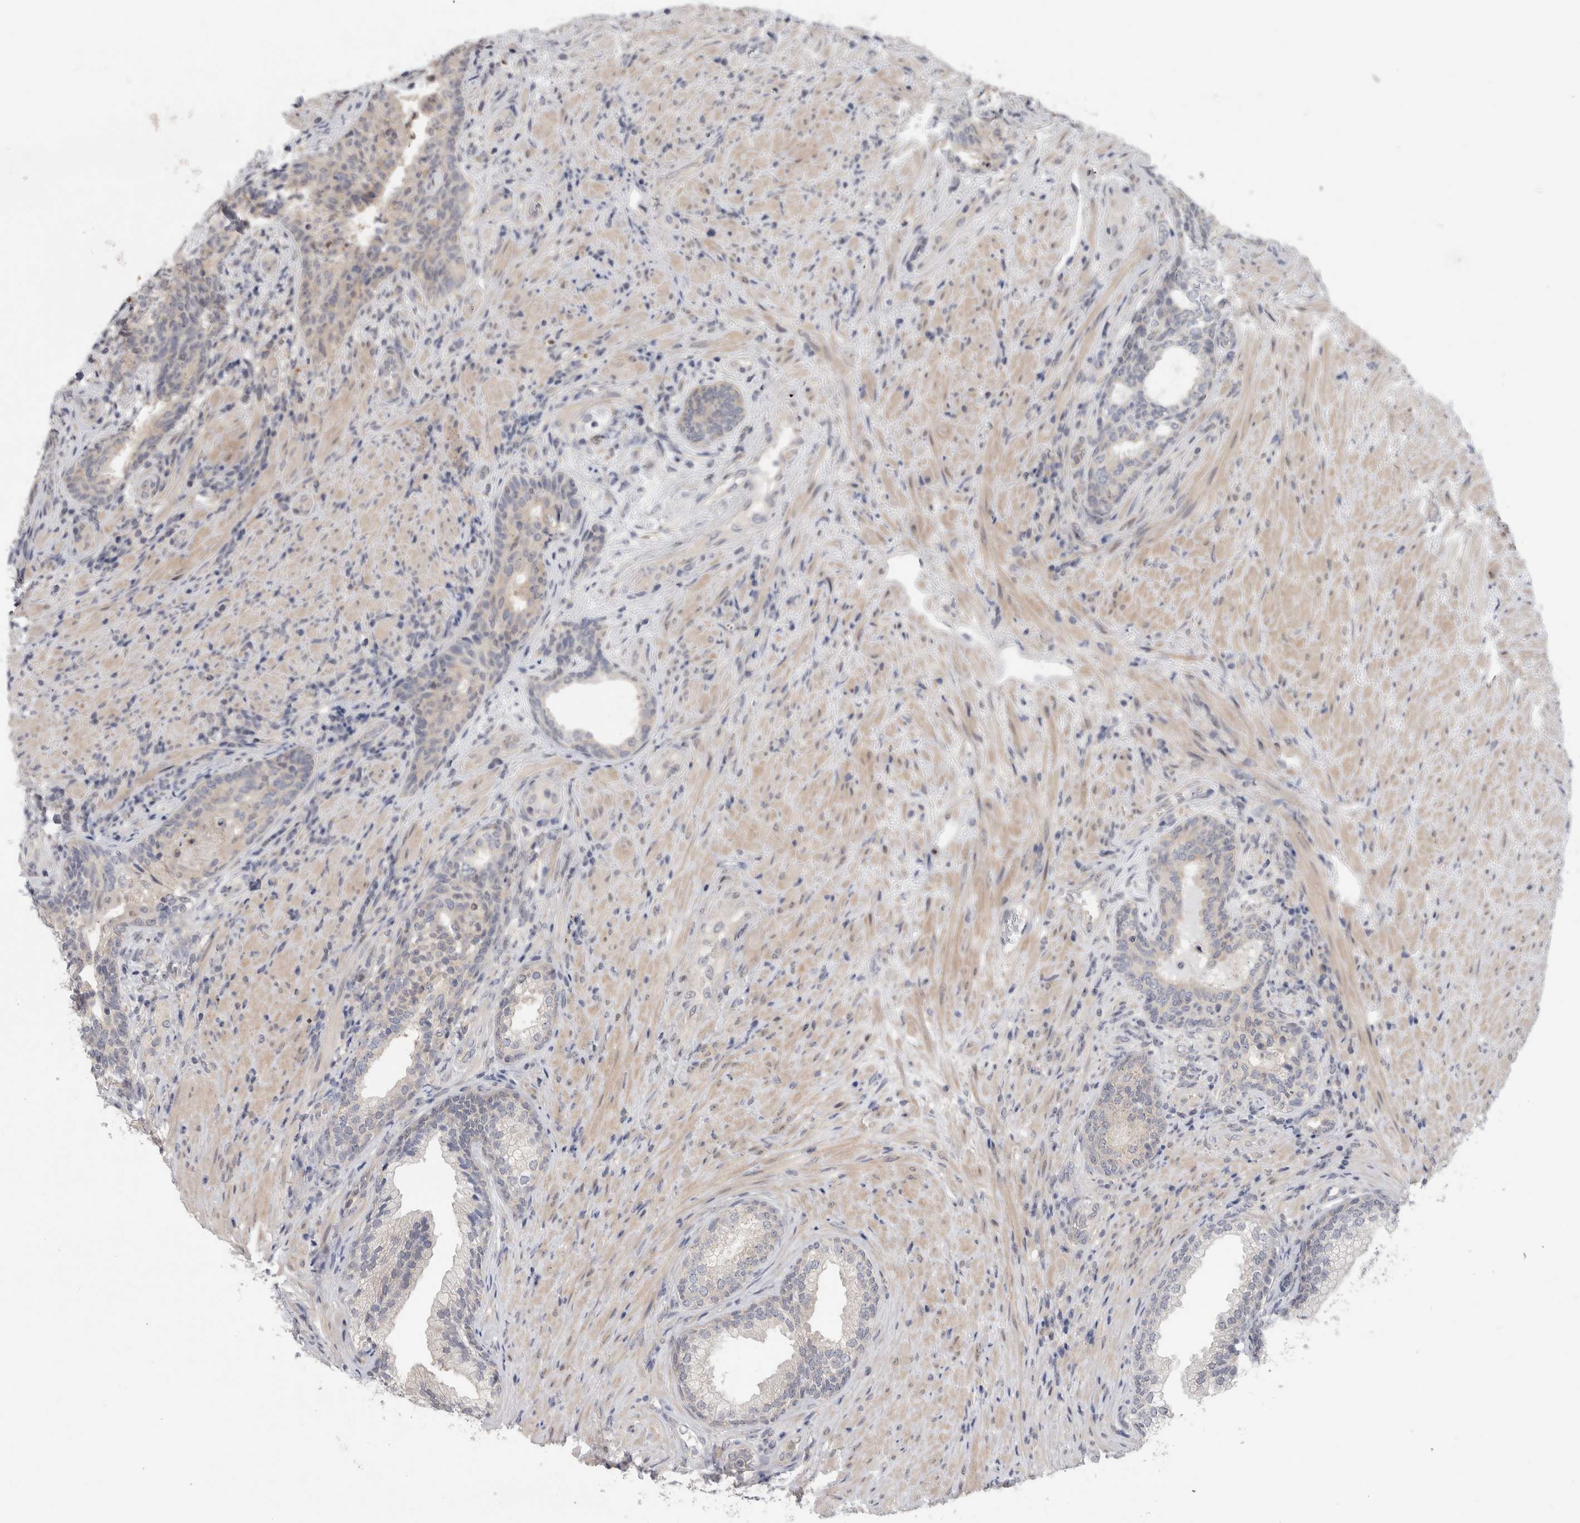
{"staining": {"intensity": "negative", "quantity": "none", "location": "none"}, "tissue": "prostate", "cell_type": "Glandular cells", "image_type": "normal", "snomed": [{"axis": "morphology", "description": "Normal tissue, NOS"}, {"axis": "topography", "description": "Prostate"}], "caption": "The micrograph exhibits no staining of glandular cells in normal prostate.", "gene": "PIGP", "patient": {"sex": "male", "age": 76}}